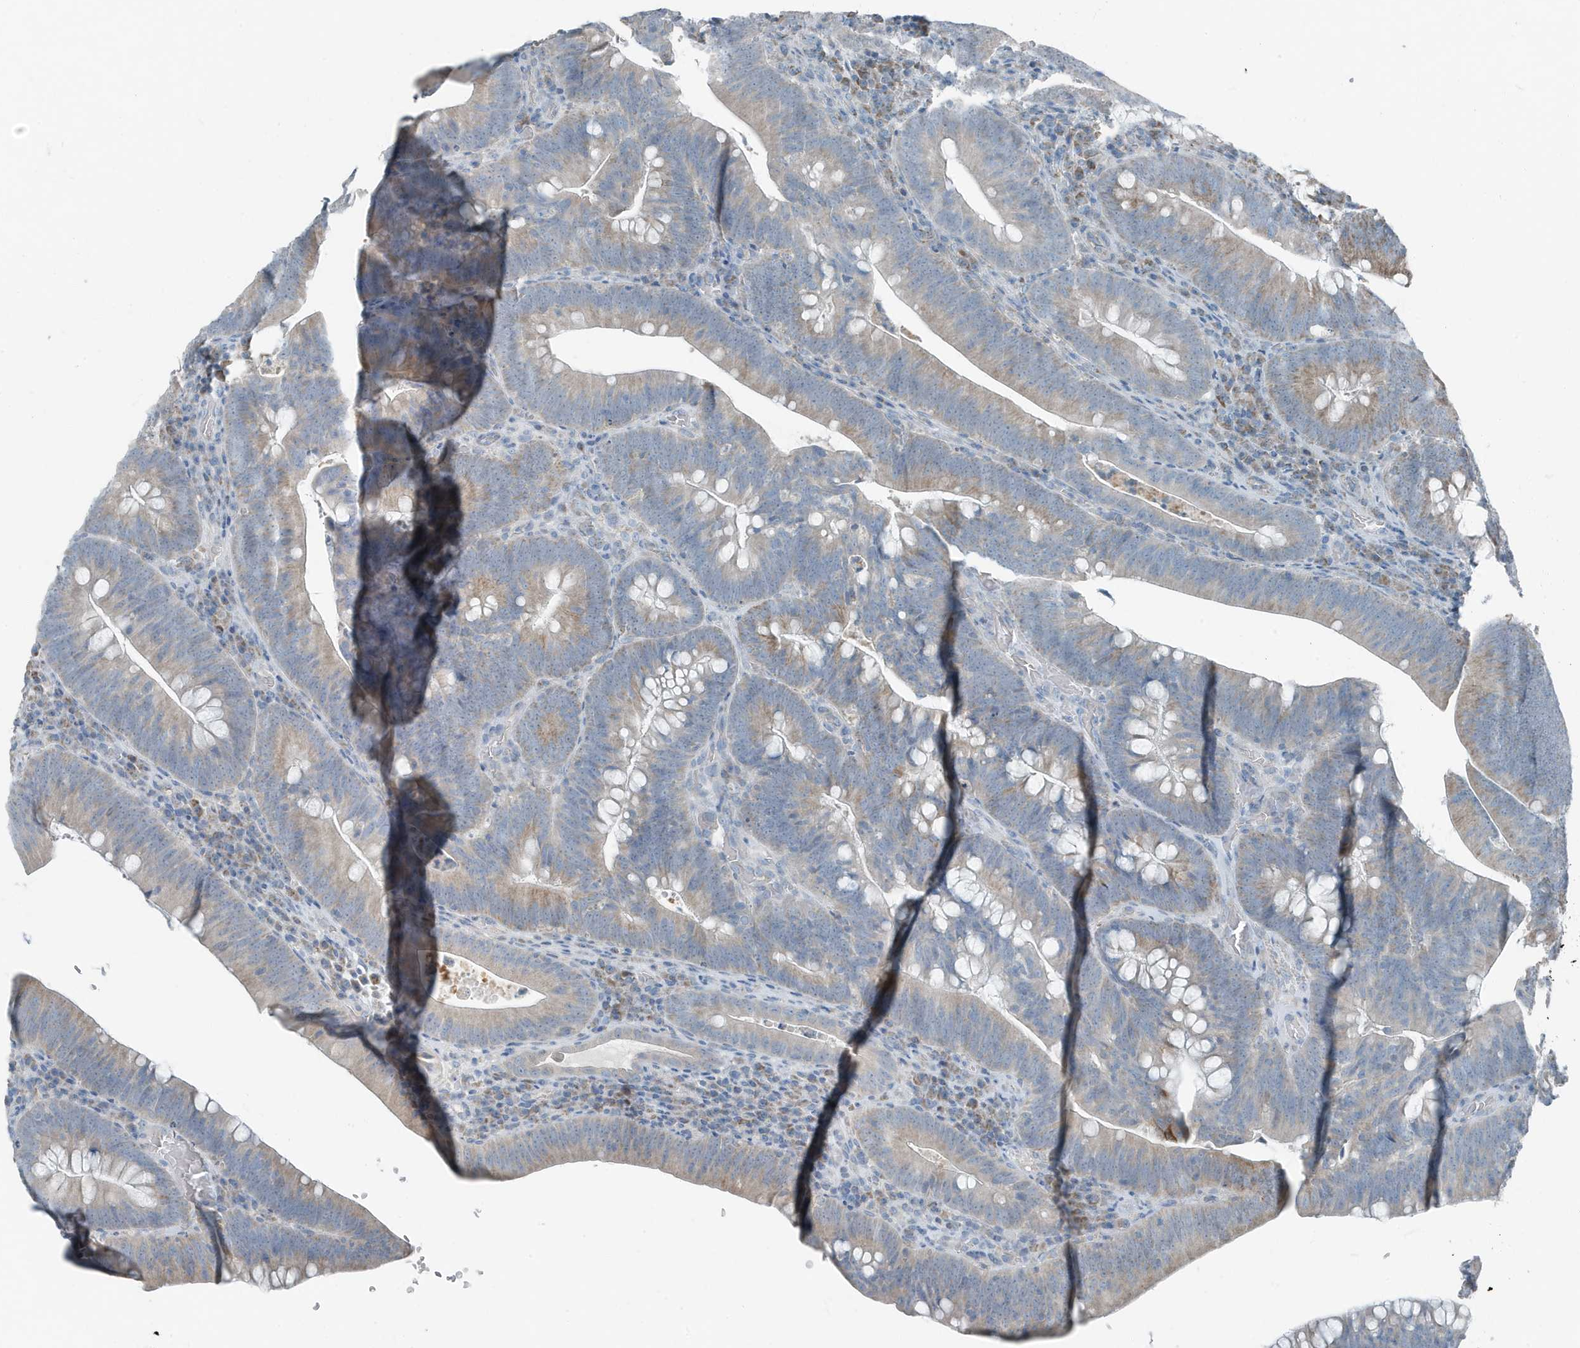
{"staining": {"intensity": "weak", "quantity": "25%-75%", "location": "cytoplasmic/membranous"}, "tissue": "colorectal cancer", "cell_type": "Tumor cells", "image_type": "cancer", "snomed": [{"axis": "morphology", "description": "Normal tissue, NOS"}, {"axis": "topography", "description": "Colon"}], "caption": "Immunohistochemical staining of human colorectal cancer demonstrates low levels of weak cytoplasmic/membranous protein expression in approximately 25%-75% of tumor cells.", "gene": "MT-CYB", "patient": {"sex": "female", "age": 82}}